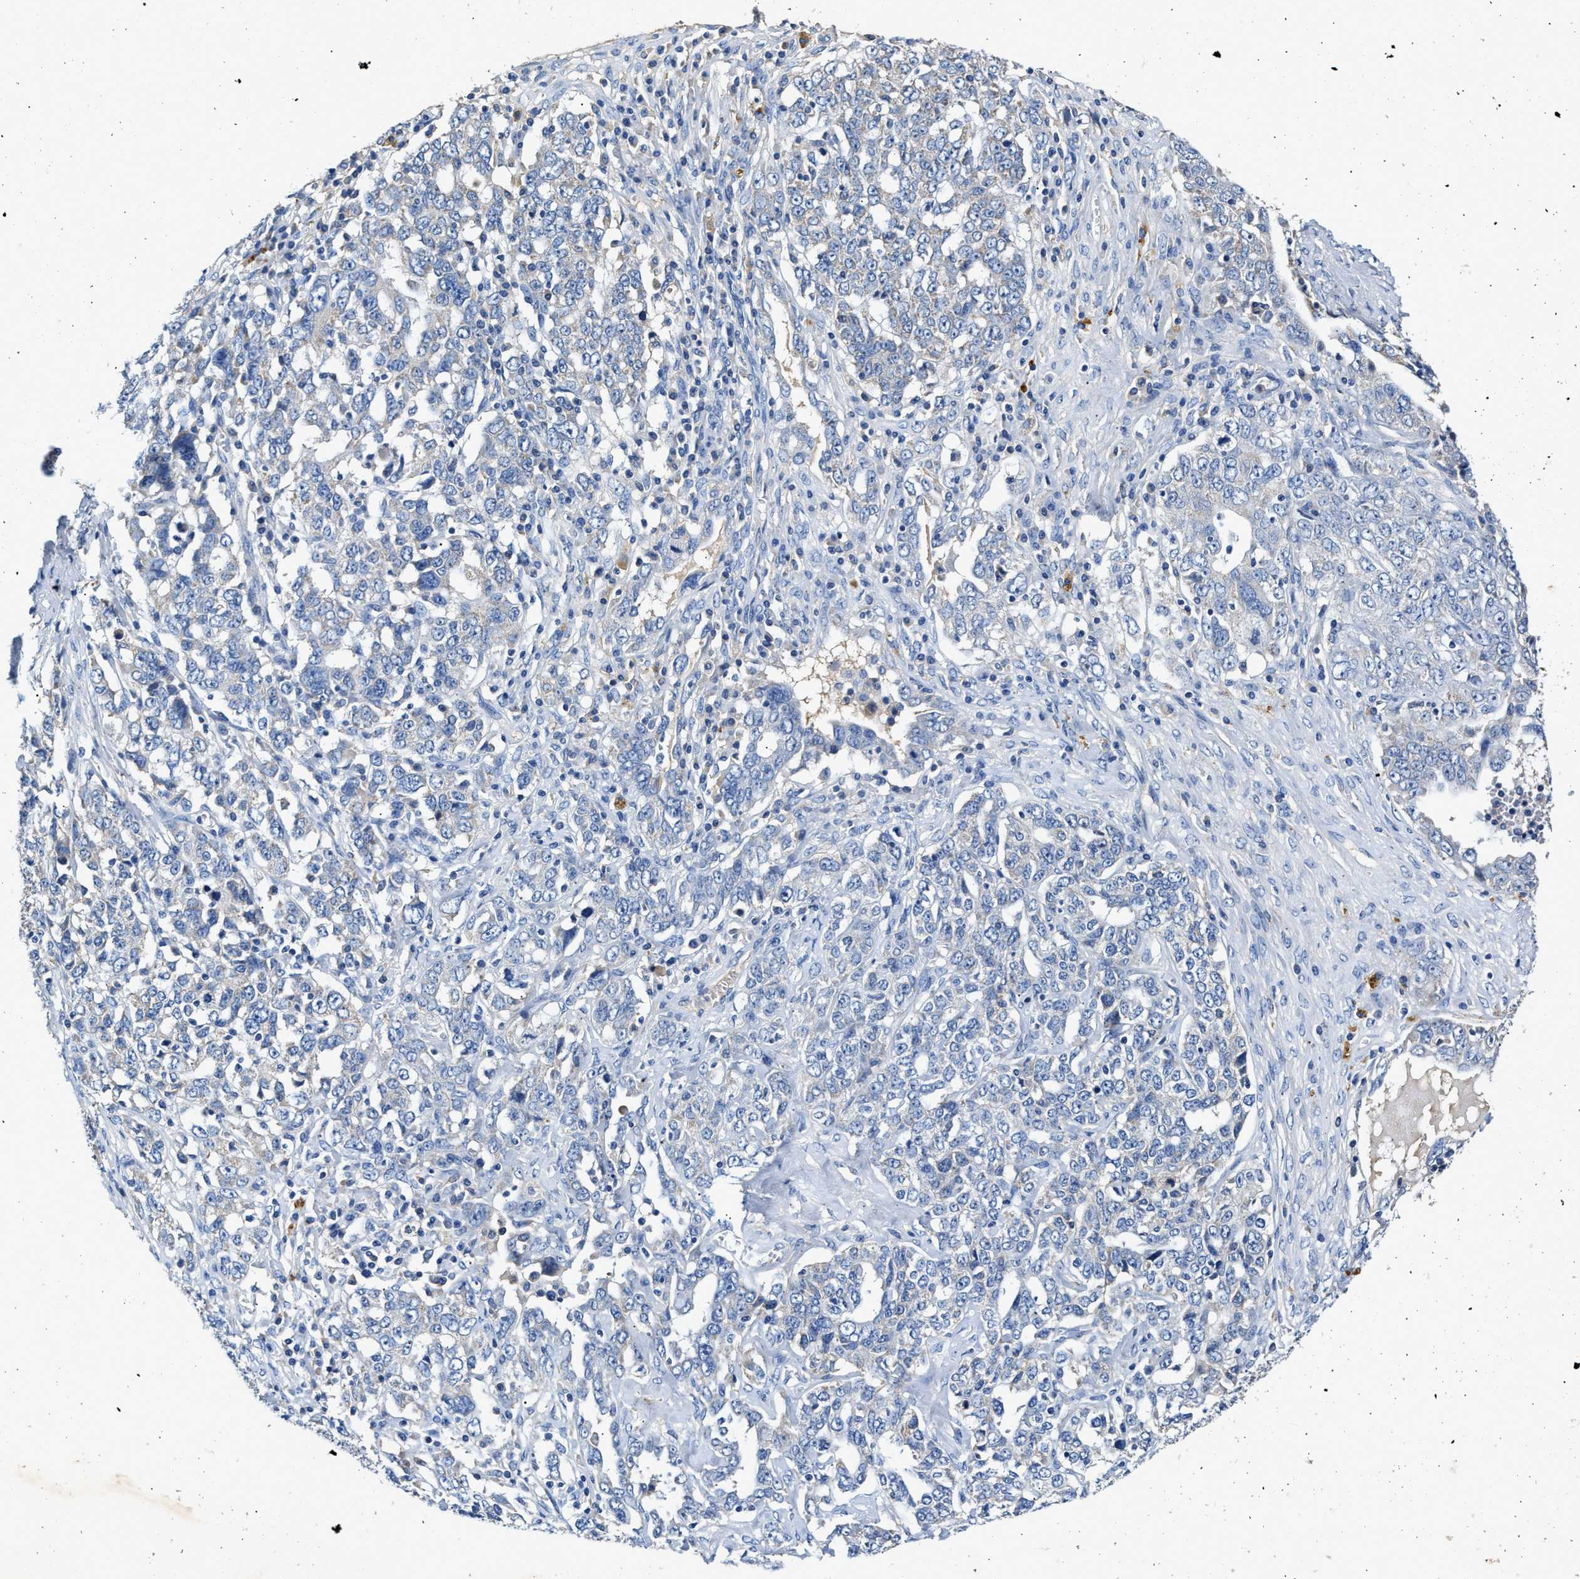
{"staining": {"intensity": "negative", "quantity": "none", "location": "none"}, "tissue": "ovarian cancer", "cell_type": "Tumor cells", "image_type": "cancer", "snomed": [{"axis": "morphology", "description": "Carcinoma, endometroid"}, {"axis": "topography", "description": "Ovary"}], "caption": "Immunohistochemistry (IHC) of endometroid carcinoma (ovarian) shows no positivity in tumor cells.", "gene": "SLCO2B1", "patient": {"sex": "female", "age": 62}}